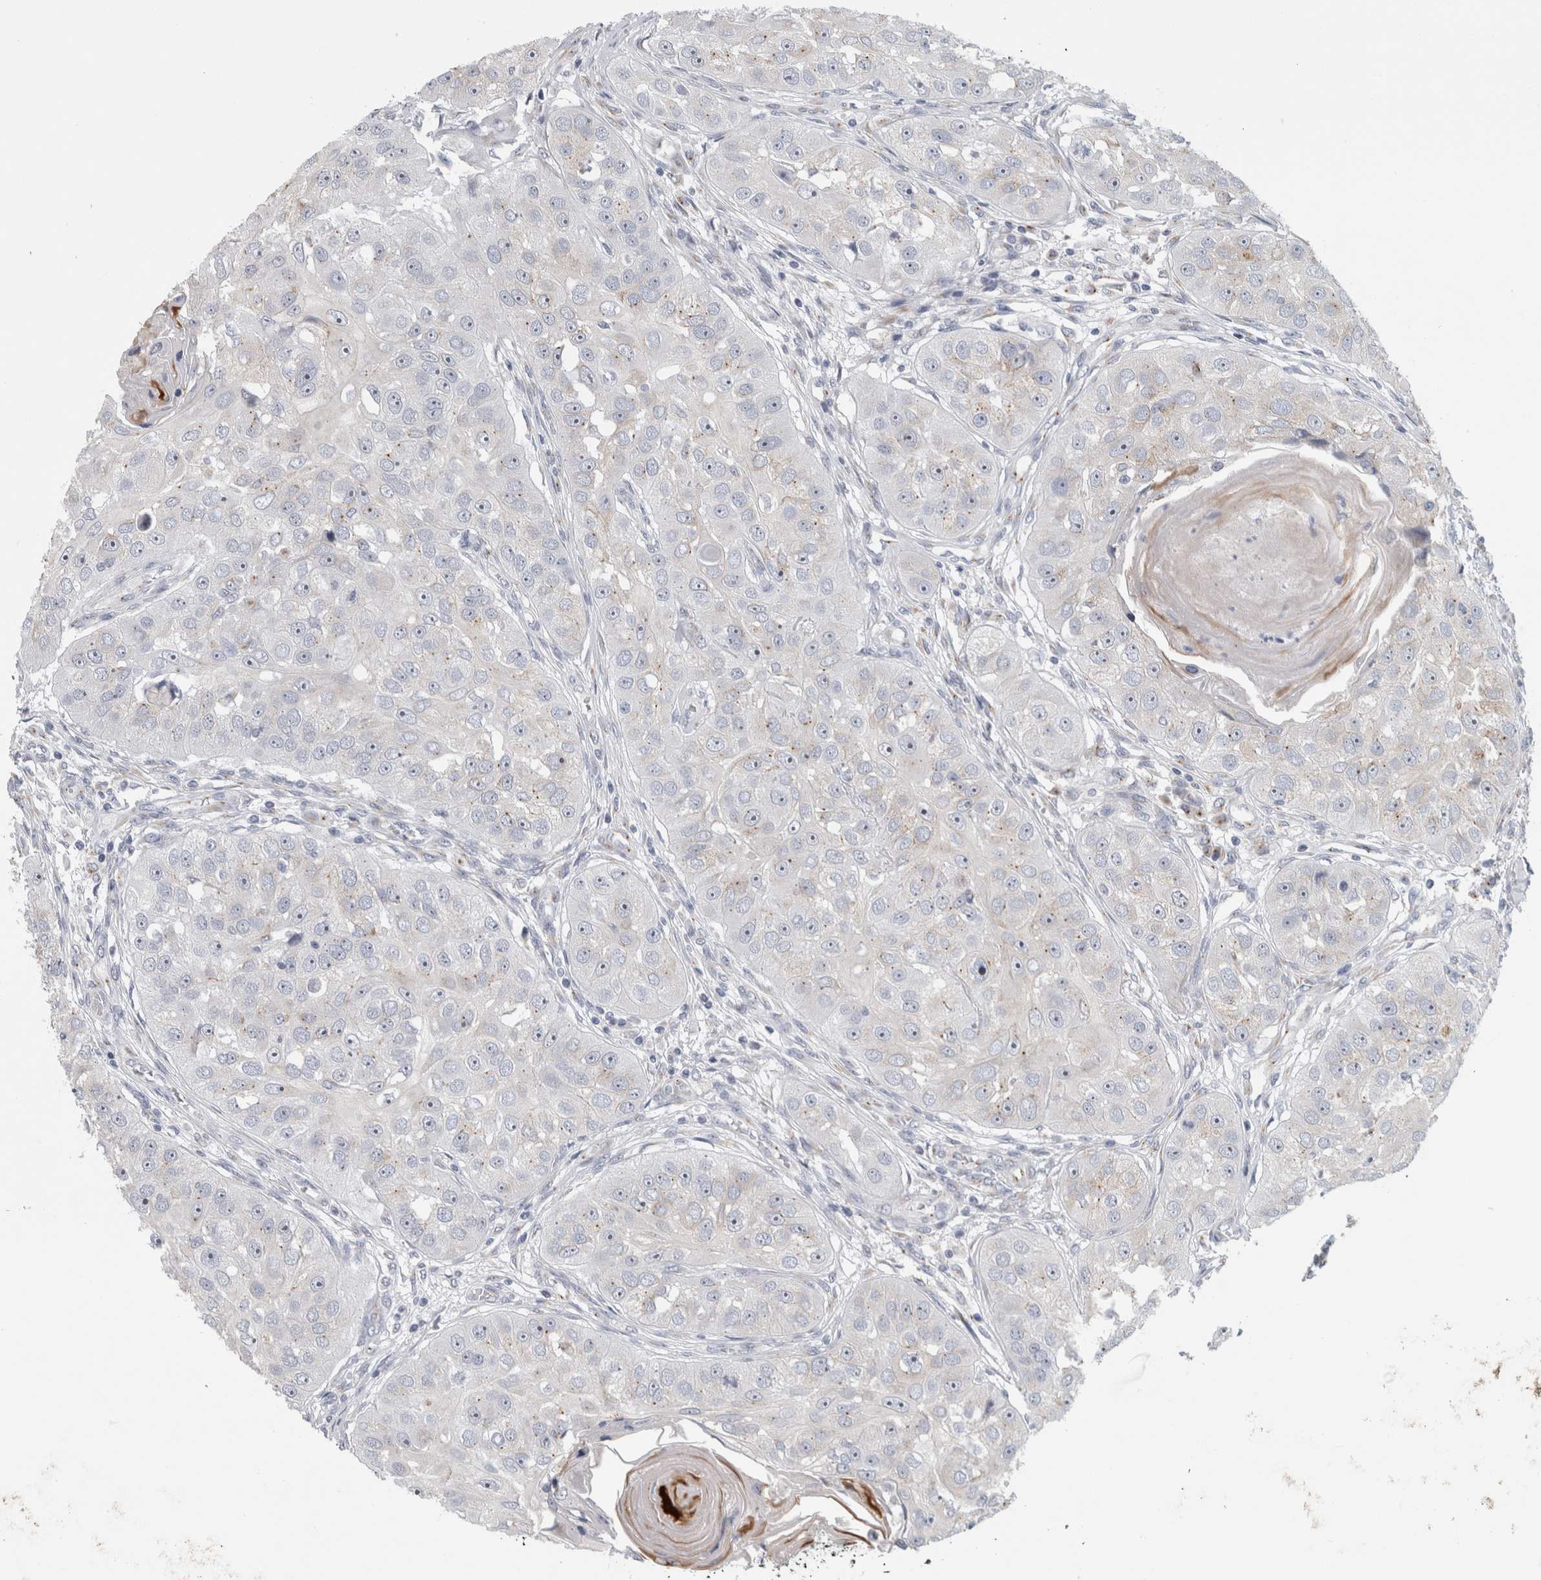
{"staining": {"intensity": "negative", "quantity": "none", "location": "none"}, "tissue": "head and neck cancer", "cell_type": "Tumor cells", "image_type": "cancer", "snomed": [{"axis": "morphology", "description": "Normal tissue, NOS"}, {"axis": "morphology", "description": "Squamous cell carcinoma, NOS"}, {"axis": "topography", "description": "Skeletal muscle"}, {"axis": "topography", "description": "Head-Neck"}], "caption": "Immunohistochemical staining of human head and neck cancer (squamous cell carcinoma) displays no significant expression in tumor cells.", "gene": "AKAP9", "patient": {"sex": "male", "age": 51}}